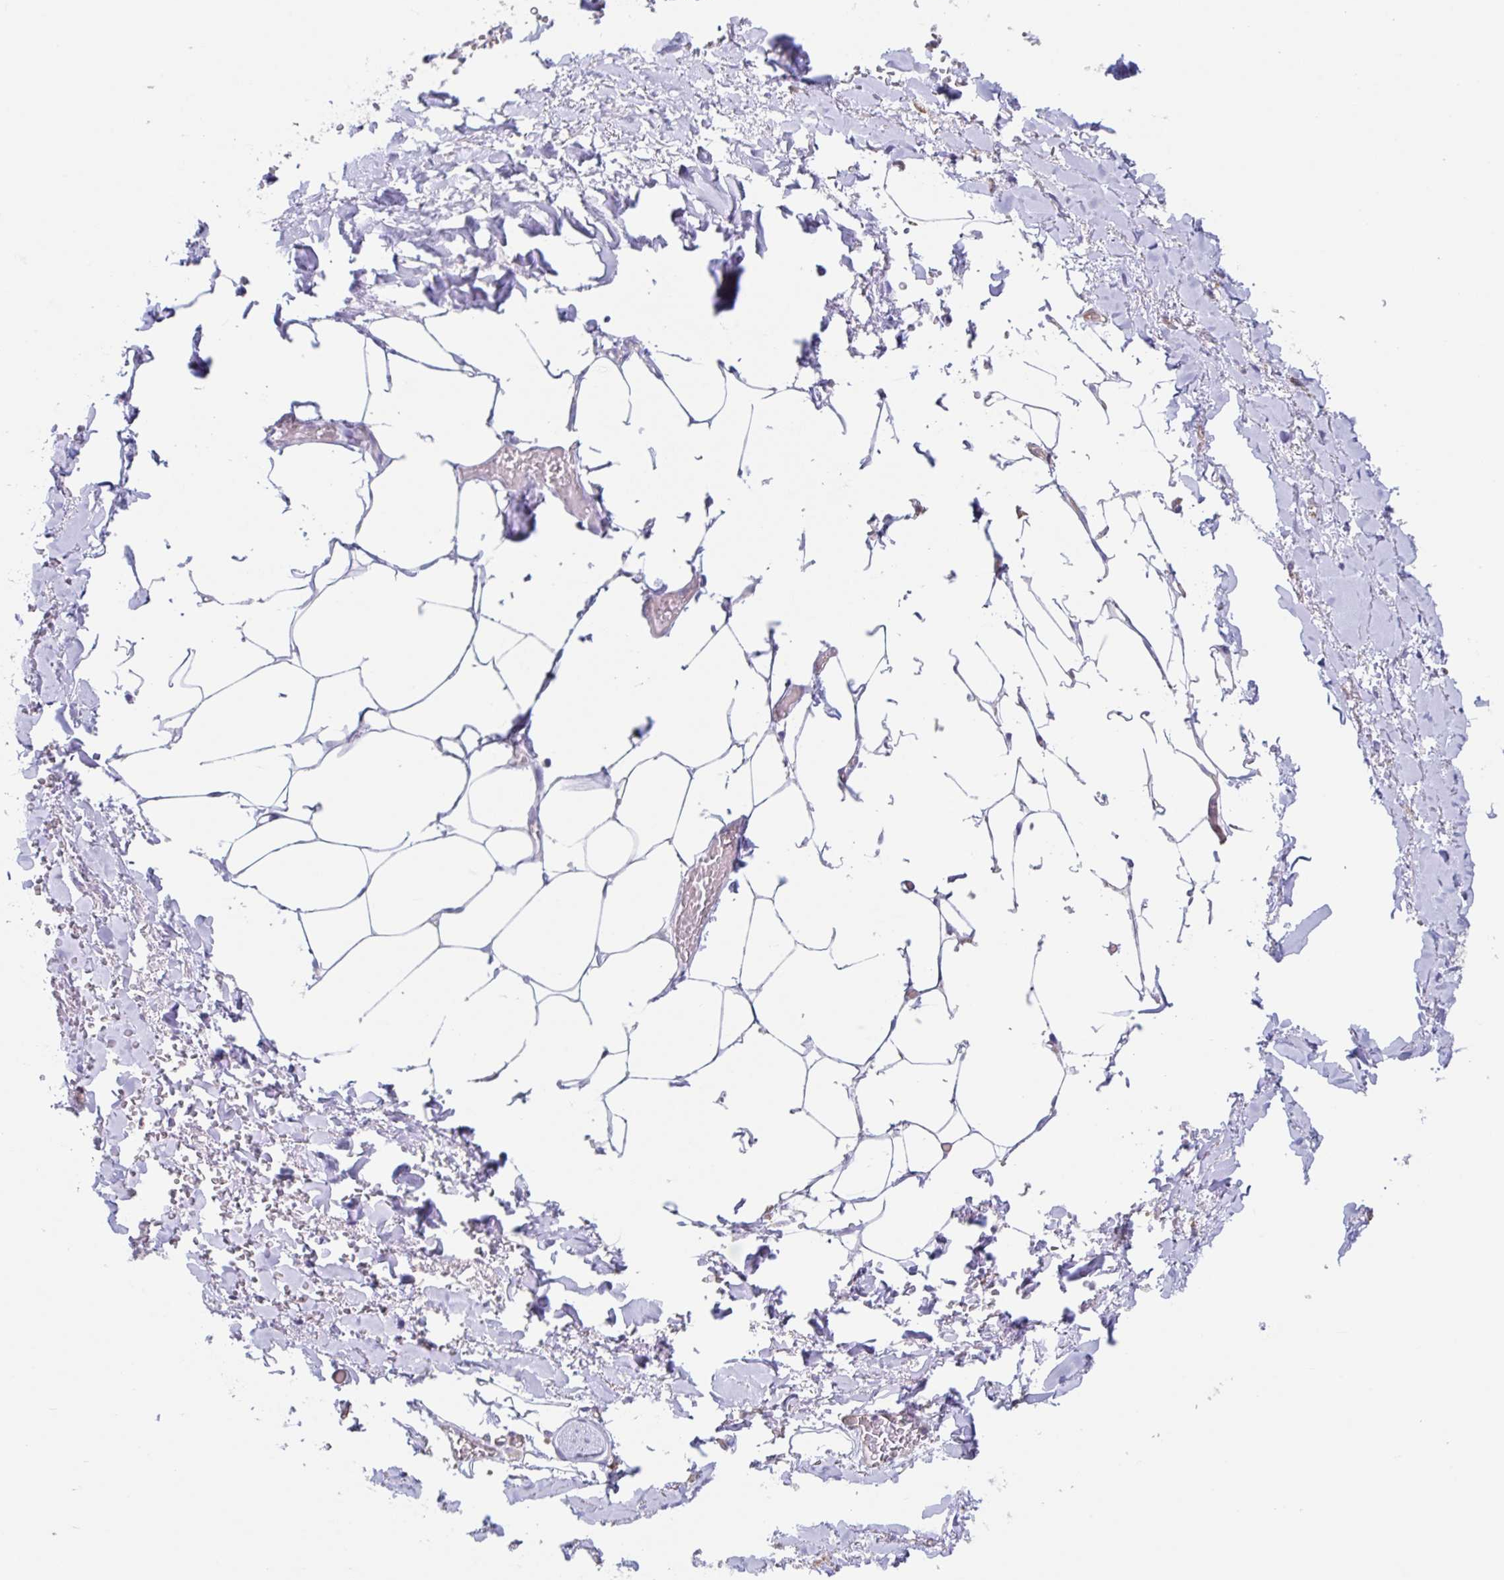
{"staining": {"intensity": "negative", "quantity": "none", "location": "none"}, "tissue": "adipose tissue", "cell_type": "Adipocytes", "image_type": "normal", "snomed": [{"axis": "morphology", "description": "Normal tissue, NOS"}, {"axis": "topography", "description": "Vagina"}, {"axis": "topography", "description": "Peripheral nerve tissue"}], "caption": "Normal adipose tissue was stained to show a protein in brown. There is no significant expression in adipocytes. (DAB (3,3'-diaminobenzidine) immunohistochemistry (IHC), high magnification).", "gene": "EHD4", "patient": {"sex": "female", "age": 71}}